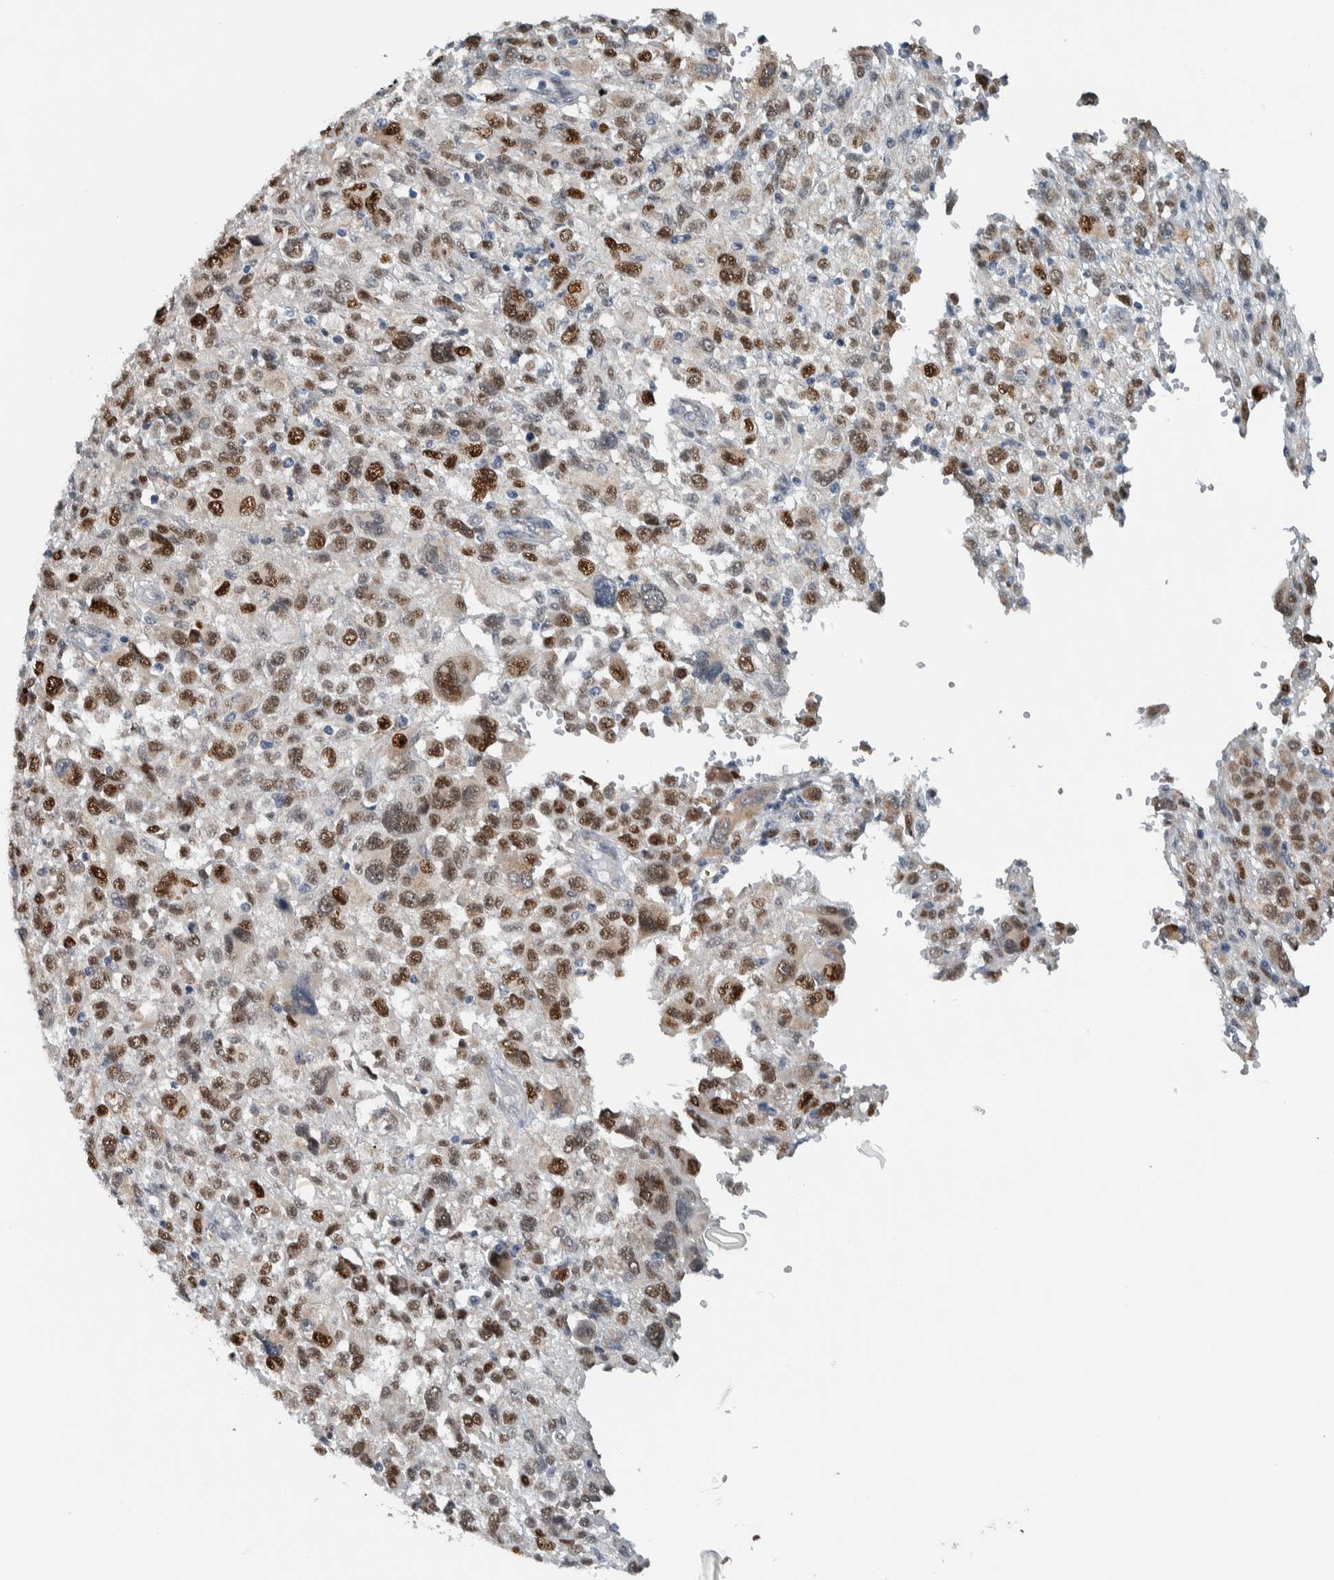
{"staining": {"intensity": "moderate", "quantity": ">75%", "location": "nuclear"}, "tissue": "melanoma", "cell_type": "Tumor cells", "image_type": "cancer", "snomed": [{"axis": "morphology", "description": "Malignant melanoma, NOS"}, {"axis": "topography", "description": "Skin"}], "caption": "A high-resolution image shows IHC staining of melanoma, which shows moderate nuclear expression in about >75% of tumor cells.", "gene": "ADPRM", "patient": {"sex": "female", "age": 55}}